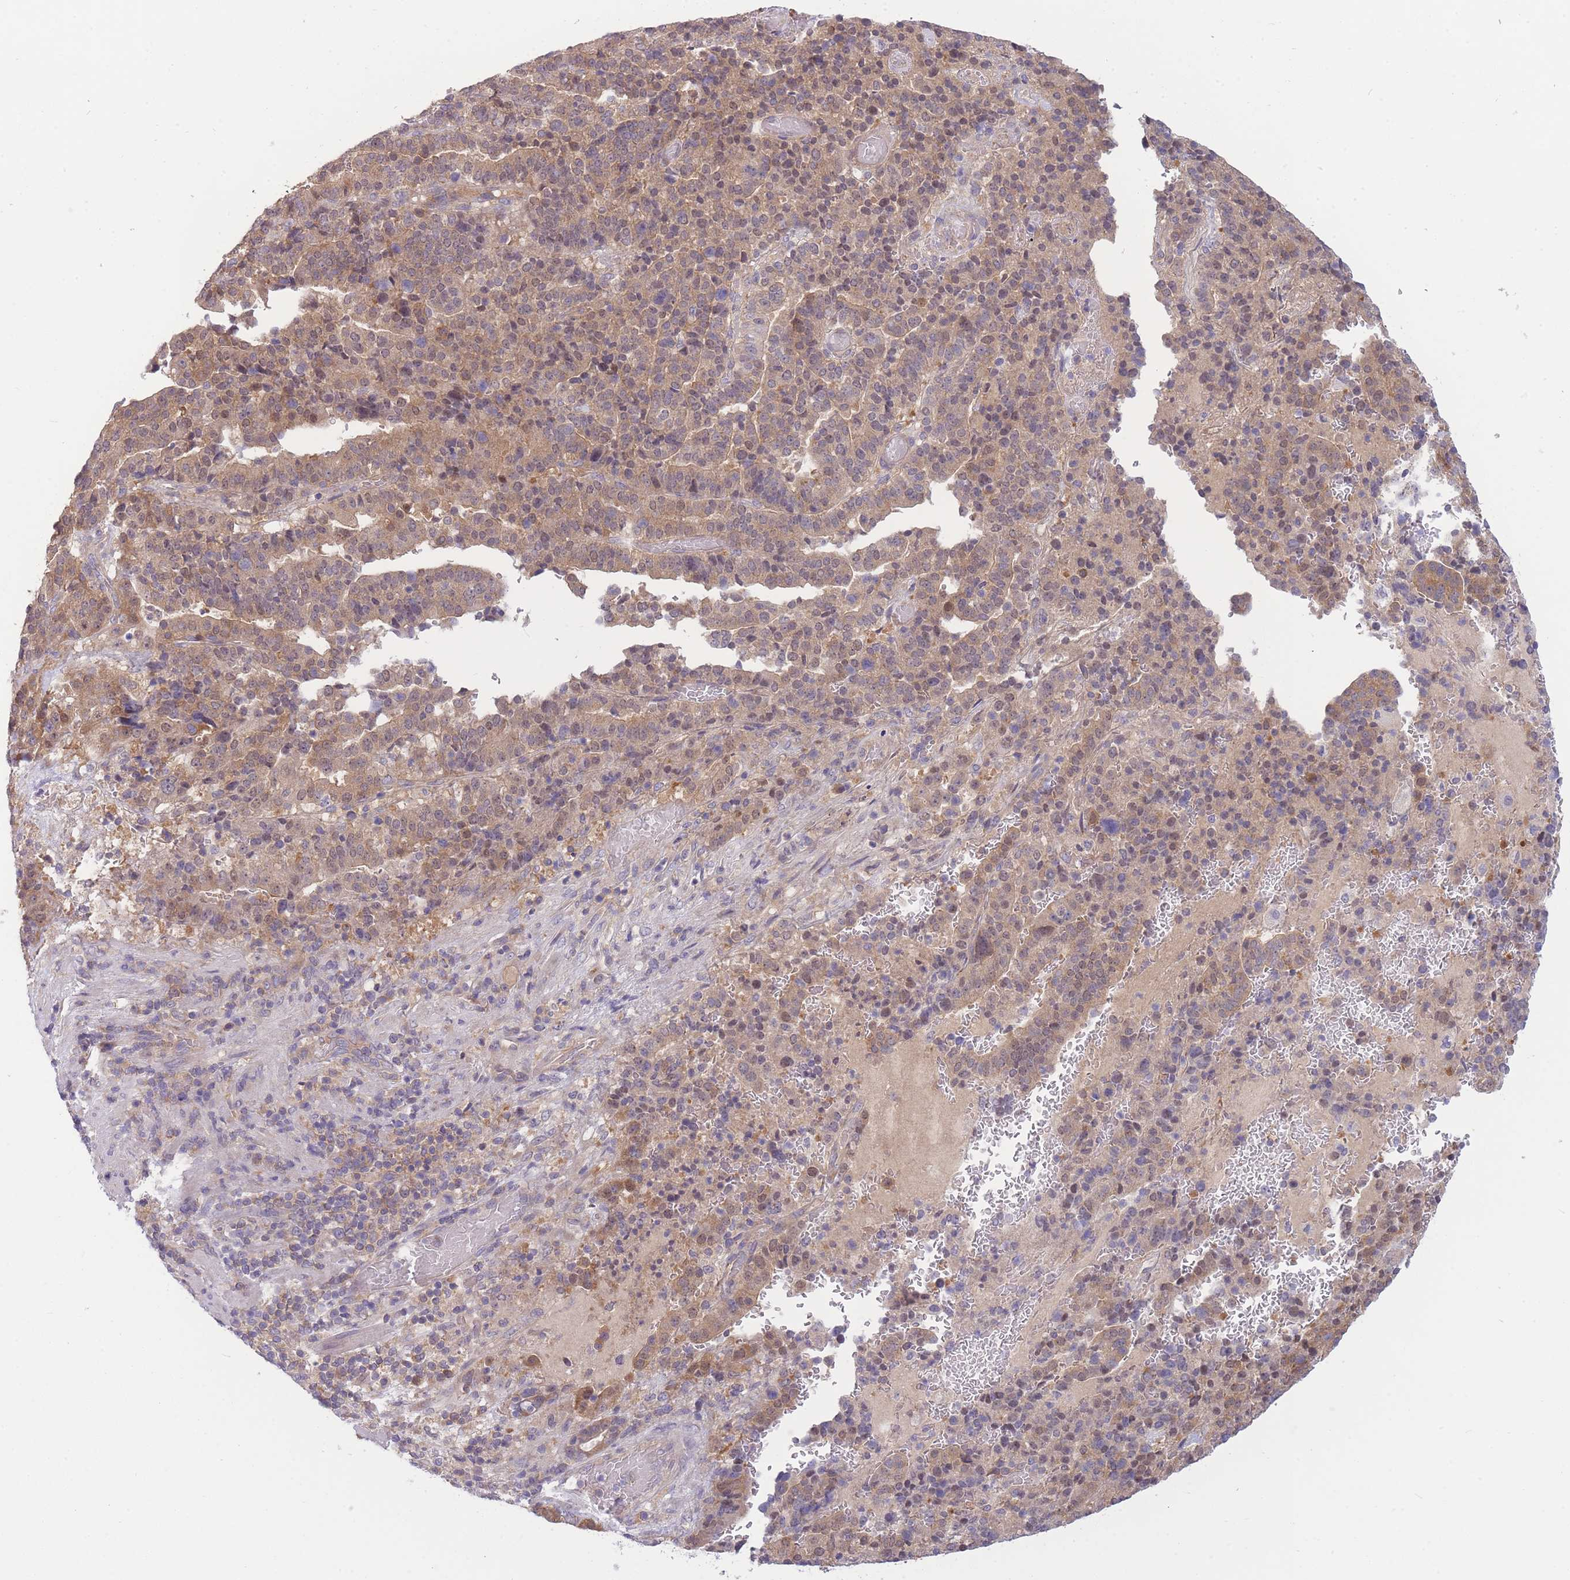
{"staining": {"intensity": "weak", "quantity": ">75%", "location": "cytoplasmic/membranous"}, "tissue": "stomach cancer", "cell_type": "Tumor cells", "image_type": "cancer", "snomed": [{"axis": "morphology", "description": "Adenocarcinoma, NOS"}, {"axis": "topography", "description": "Stomach"}], "caption": "Protein staining of adenocarcinoma (stomach) tissue demonstrates weak cytoplasmic/membranous expression in approximately >75% of tumor cells. (IHC, brightfield microscopy, high magnification).", "gene": "PFDN6", "patient": {"sex": "male", "age": 48}}